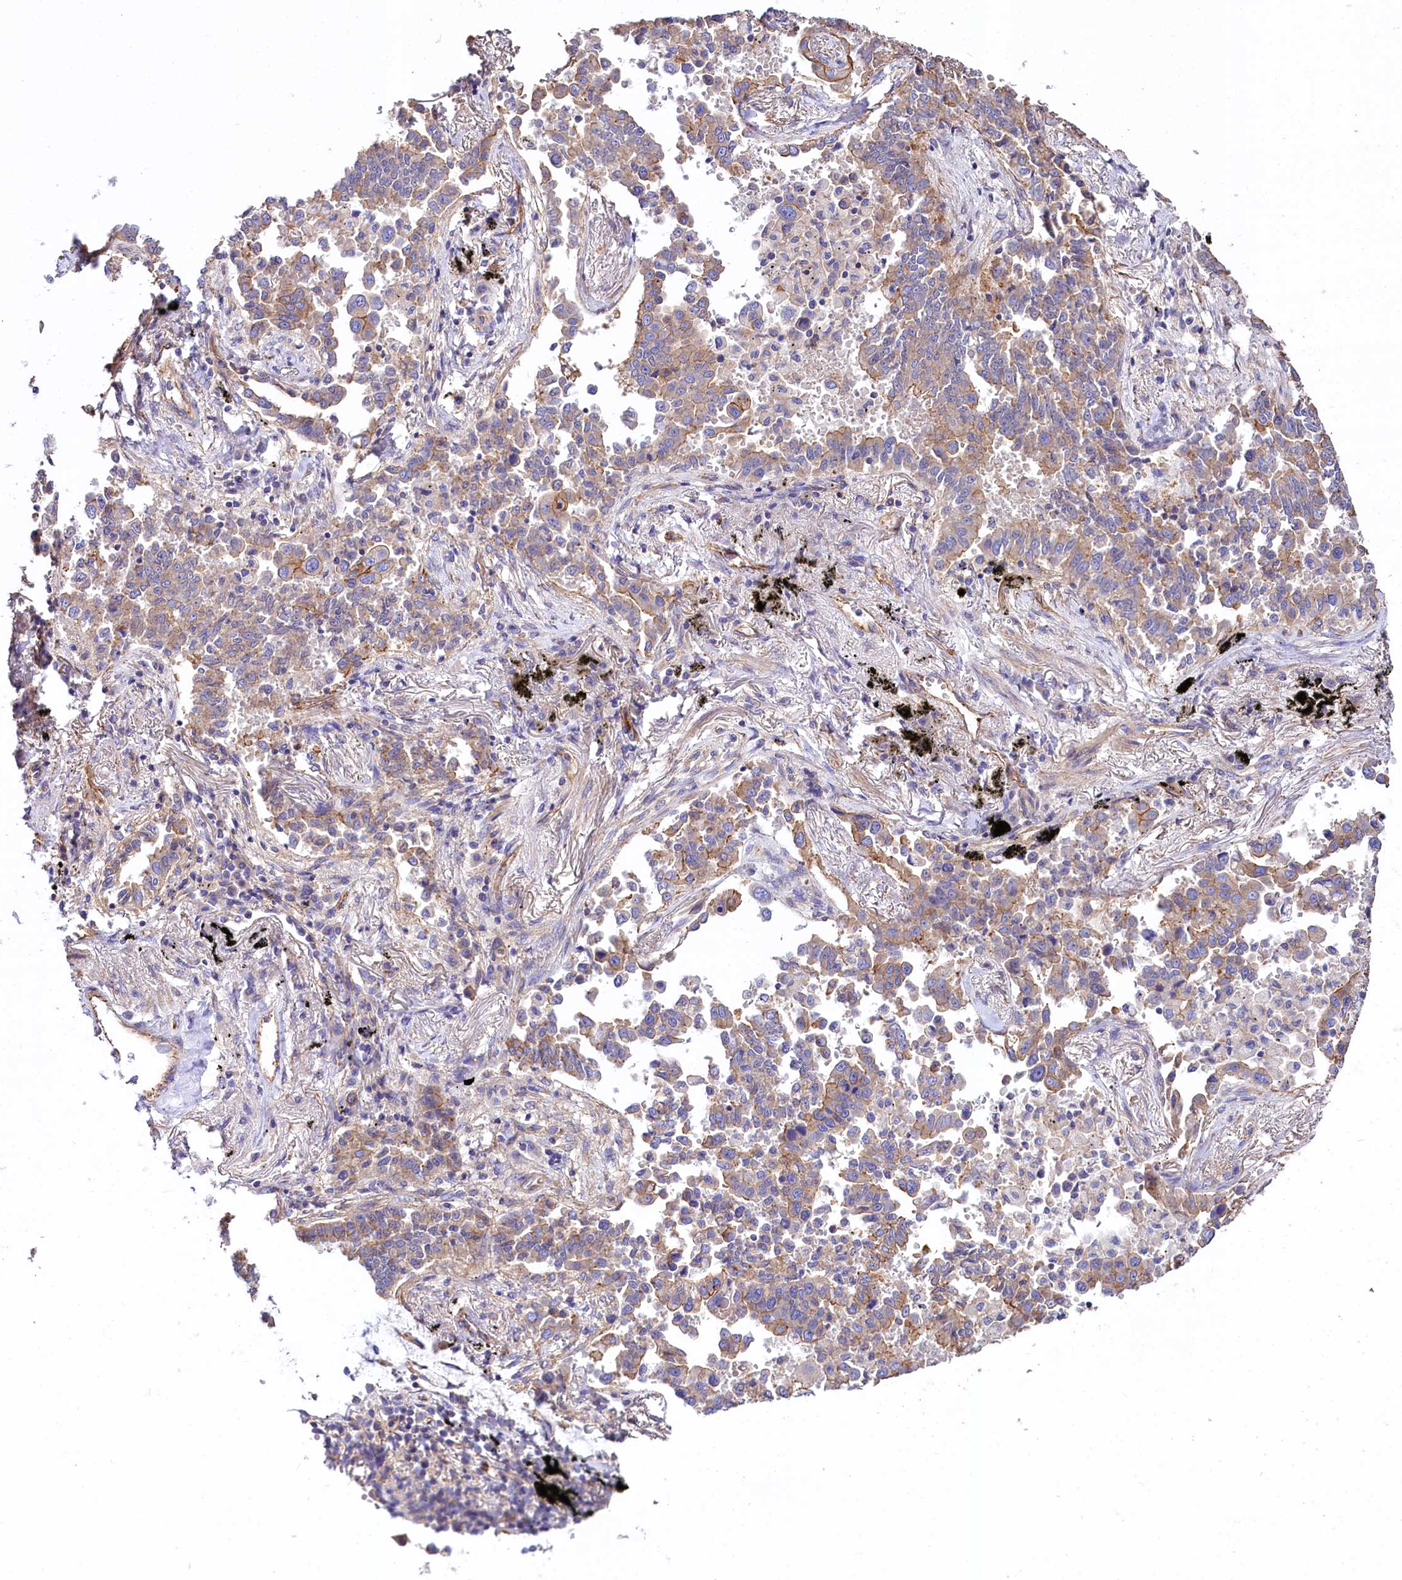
{"staining": {"intensity": "weak", "quantity": ">75%", "location": "cytoplasmic/membranous"}, "tissue": "lung cancer", "cell_type": "Tumor cells", "image_type": "cancer", "snomed": [{"axis": "morphology", "description": "Adenocarcinoma, NOS"}, {"axis": "topography", "description": "Lung"}], "caption": "Lung cancer (adenocarcinoma) stained for a protein shows weak cytoplasmic/membranous positivity in tumor cells. The staining is performed using DAB (3,3'-diaminobenzidine) brown chromogen to label protein expression. The nuclei are counter-stained blue using hematoxylin.", "gene": "FCHSD2", "patient": {"sex": "male", "age": 67}}